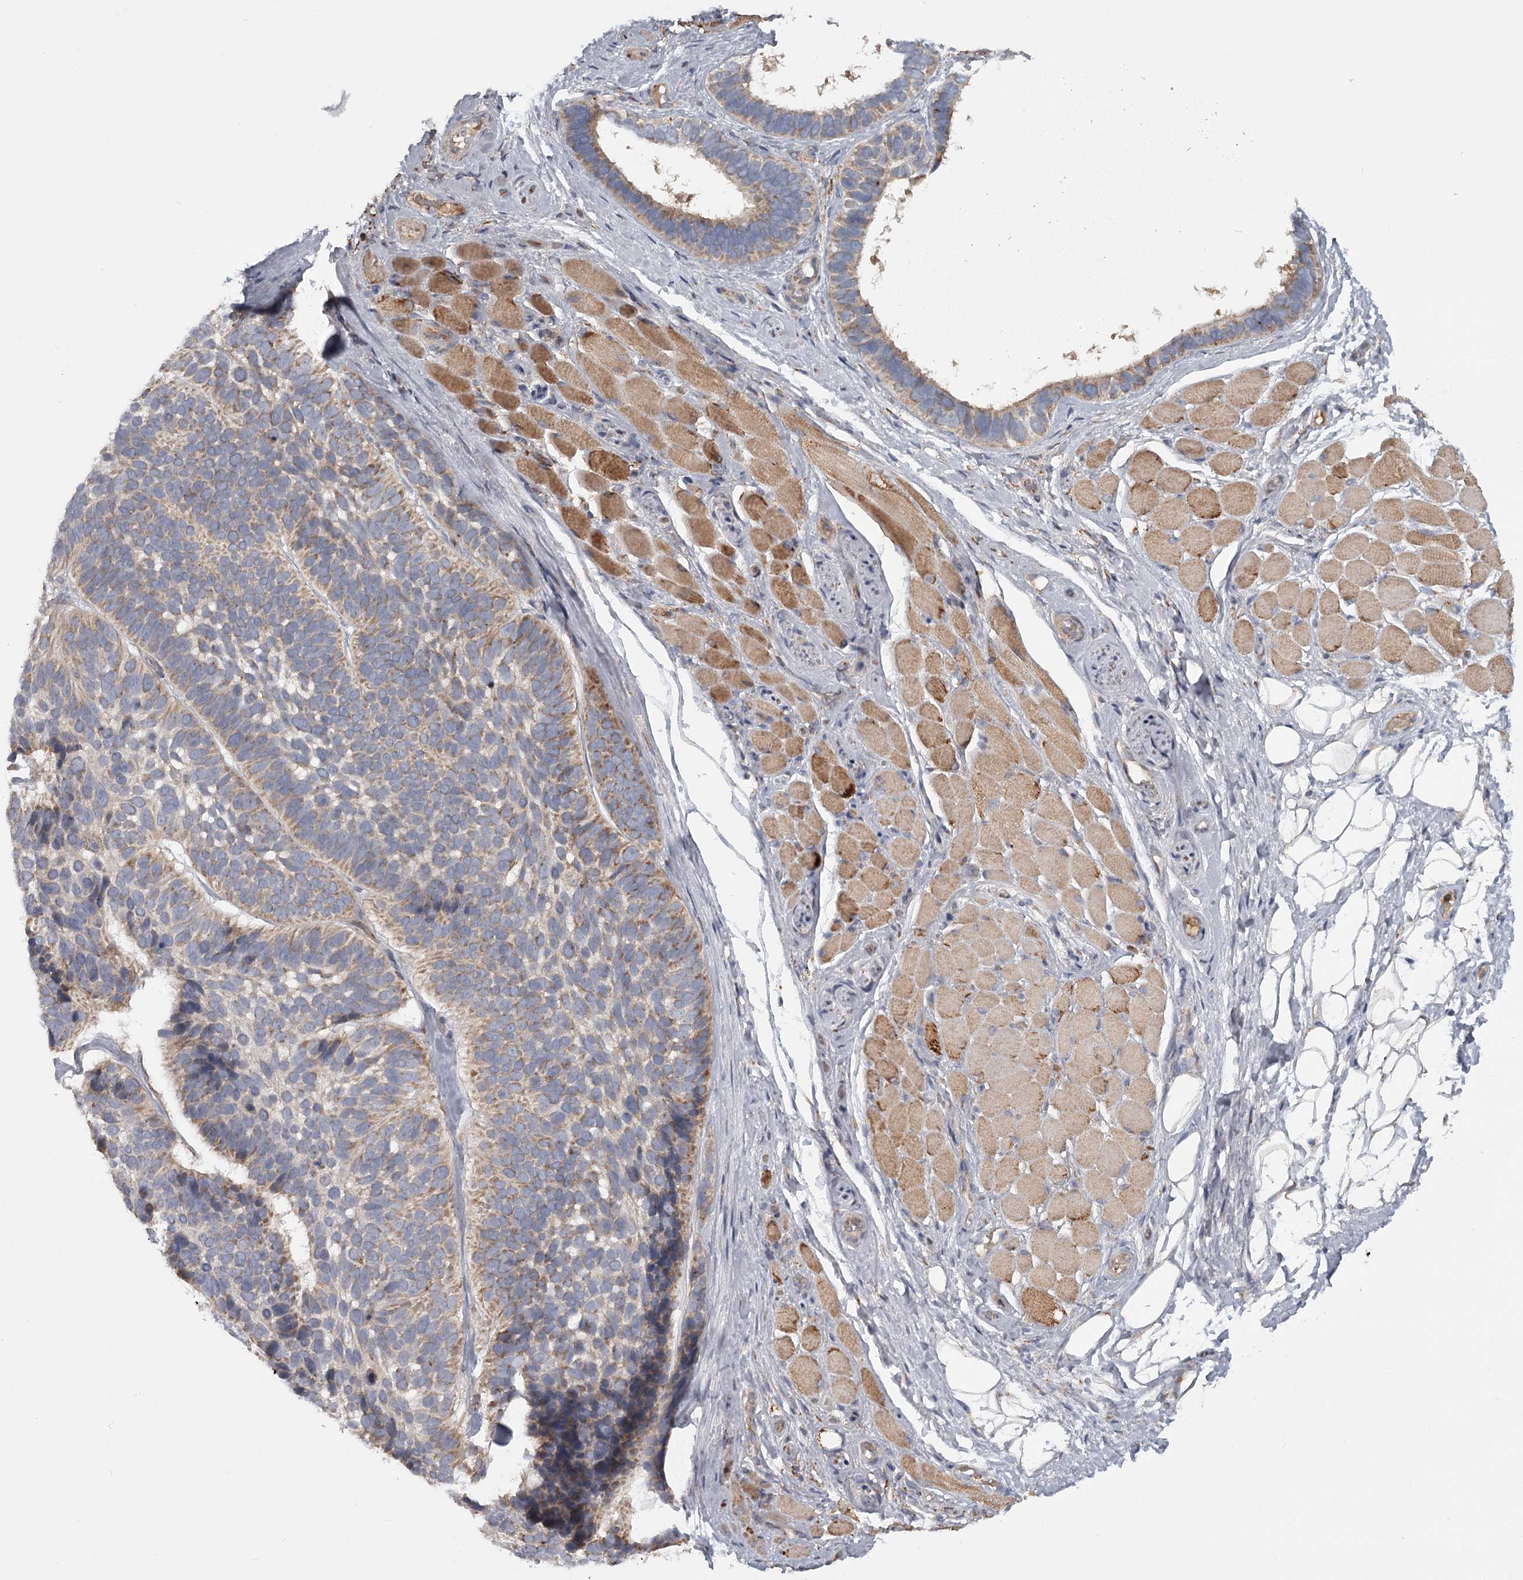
{"staining": {"intensity": "weak", "quantity": ">75%", "location": "cytoplasmic/membranous"}, "tissue": "skin cancer", "cell_type": "Tumor cells", "image_type": "cancer", "snomed": [{"axis": "morphology", "description": "Basal cell carcinoma"}, {"axis": "topography", "description": "Skin"}], "caption": "IHC of human skin basal cell carcinoma reveals low levels of weak cytoplasmic/membranous positivity in approximately >75% of tumor cells.", "gene": "CDC123", "patient": {"sex": "male", "age": 62}}